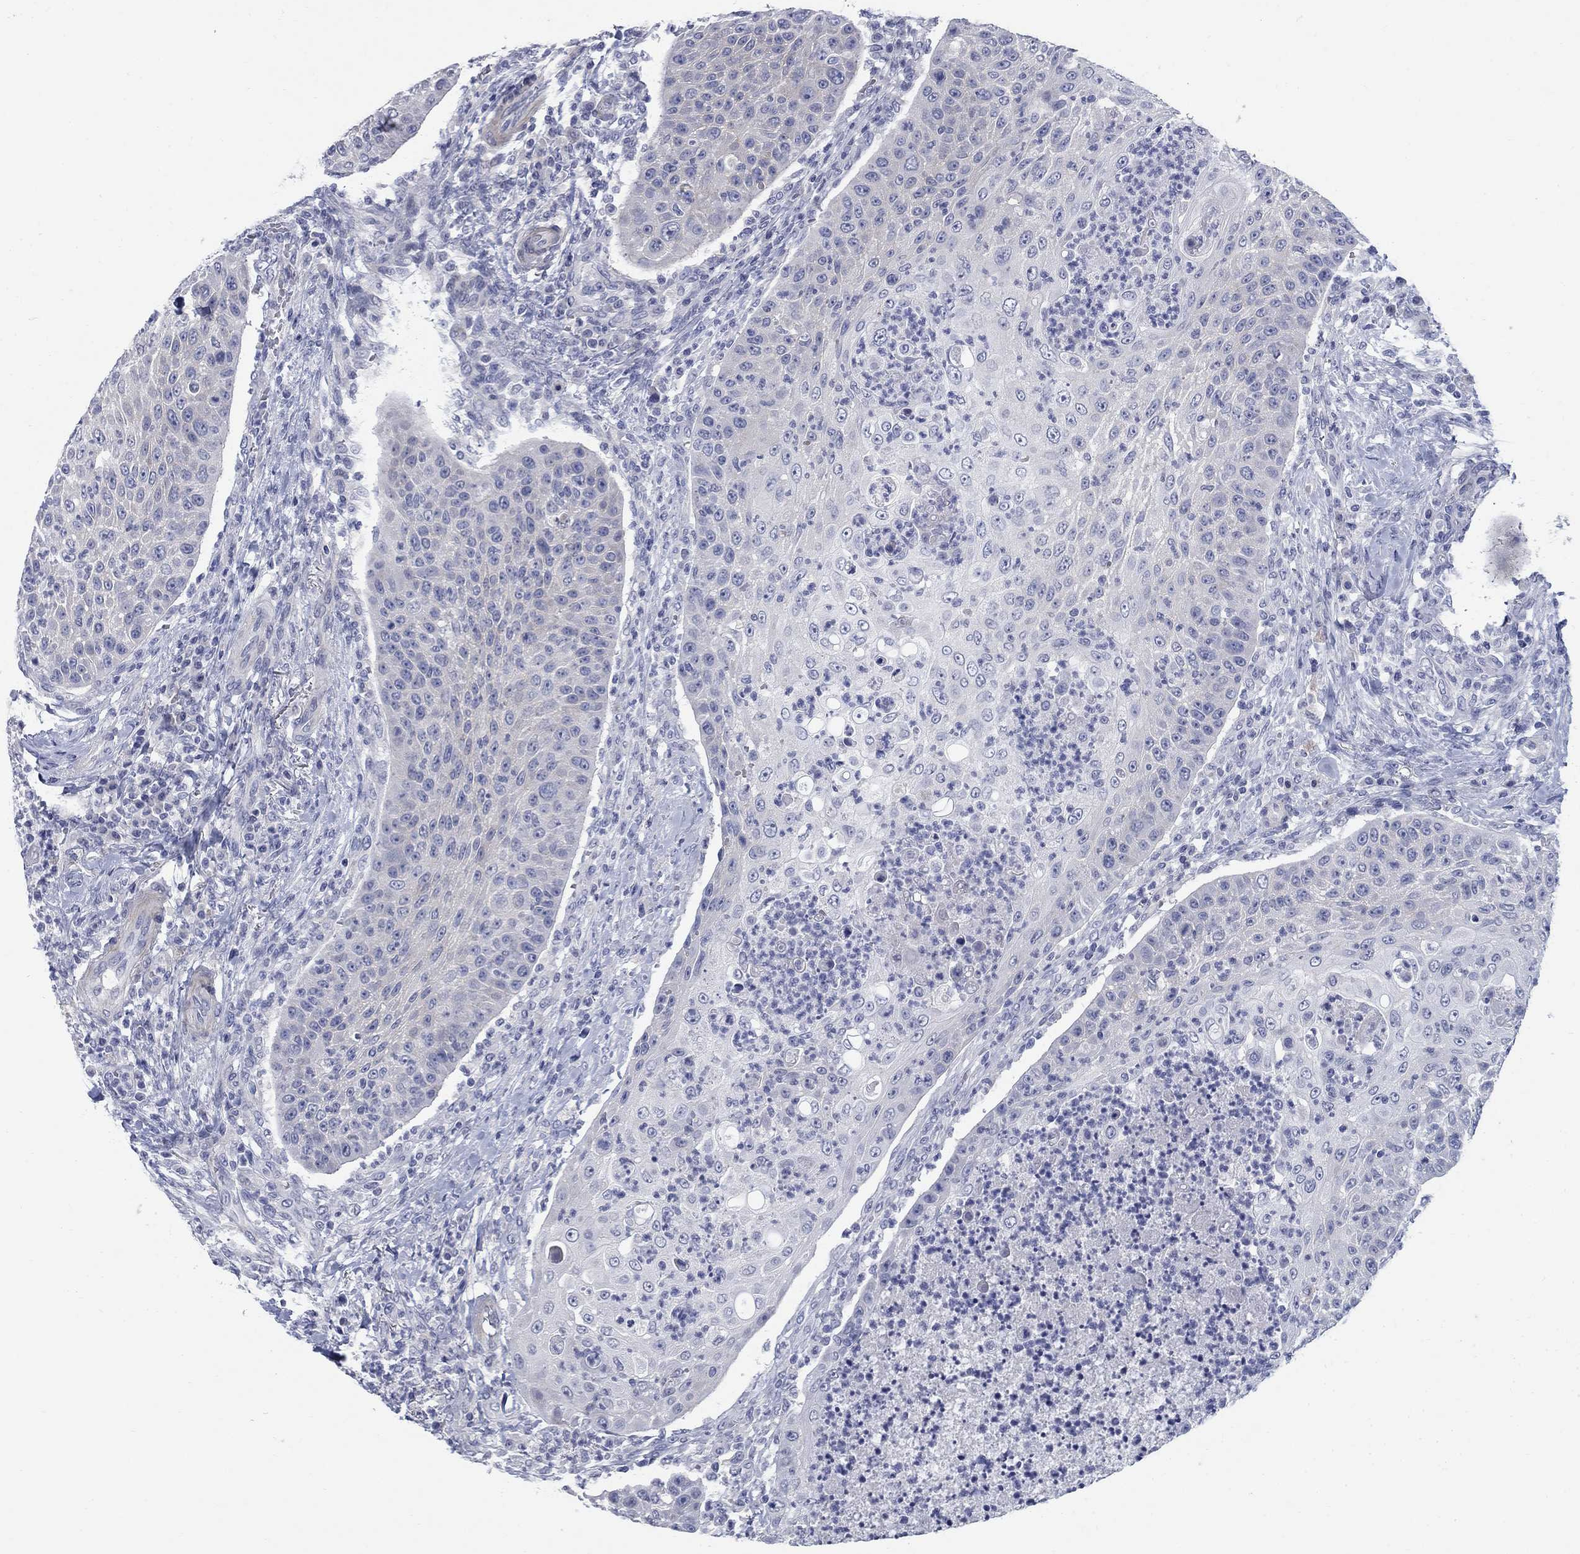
{"staining": {"intensity": "negative", "quantity": "none", "location": "none"}, "tissue": "head and neck cancer", "cell_type": "Tumor cells", "image_type": "cancer", "snomed": [{"axis": "morphology", "description": "Squamous cell carcinoma, NOS"}, {"axis": "topography", "description": "Head-Neck"}], "caption": "DAB immunohistochemical staining of human head and neck squamous cell carcinoma exhibits no significant positivity in tumor cells.", "gene": "DNER", "patient": {"sex": "male", "age": 69}}